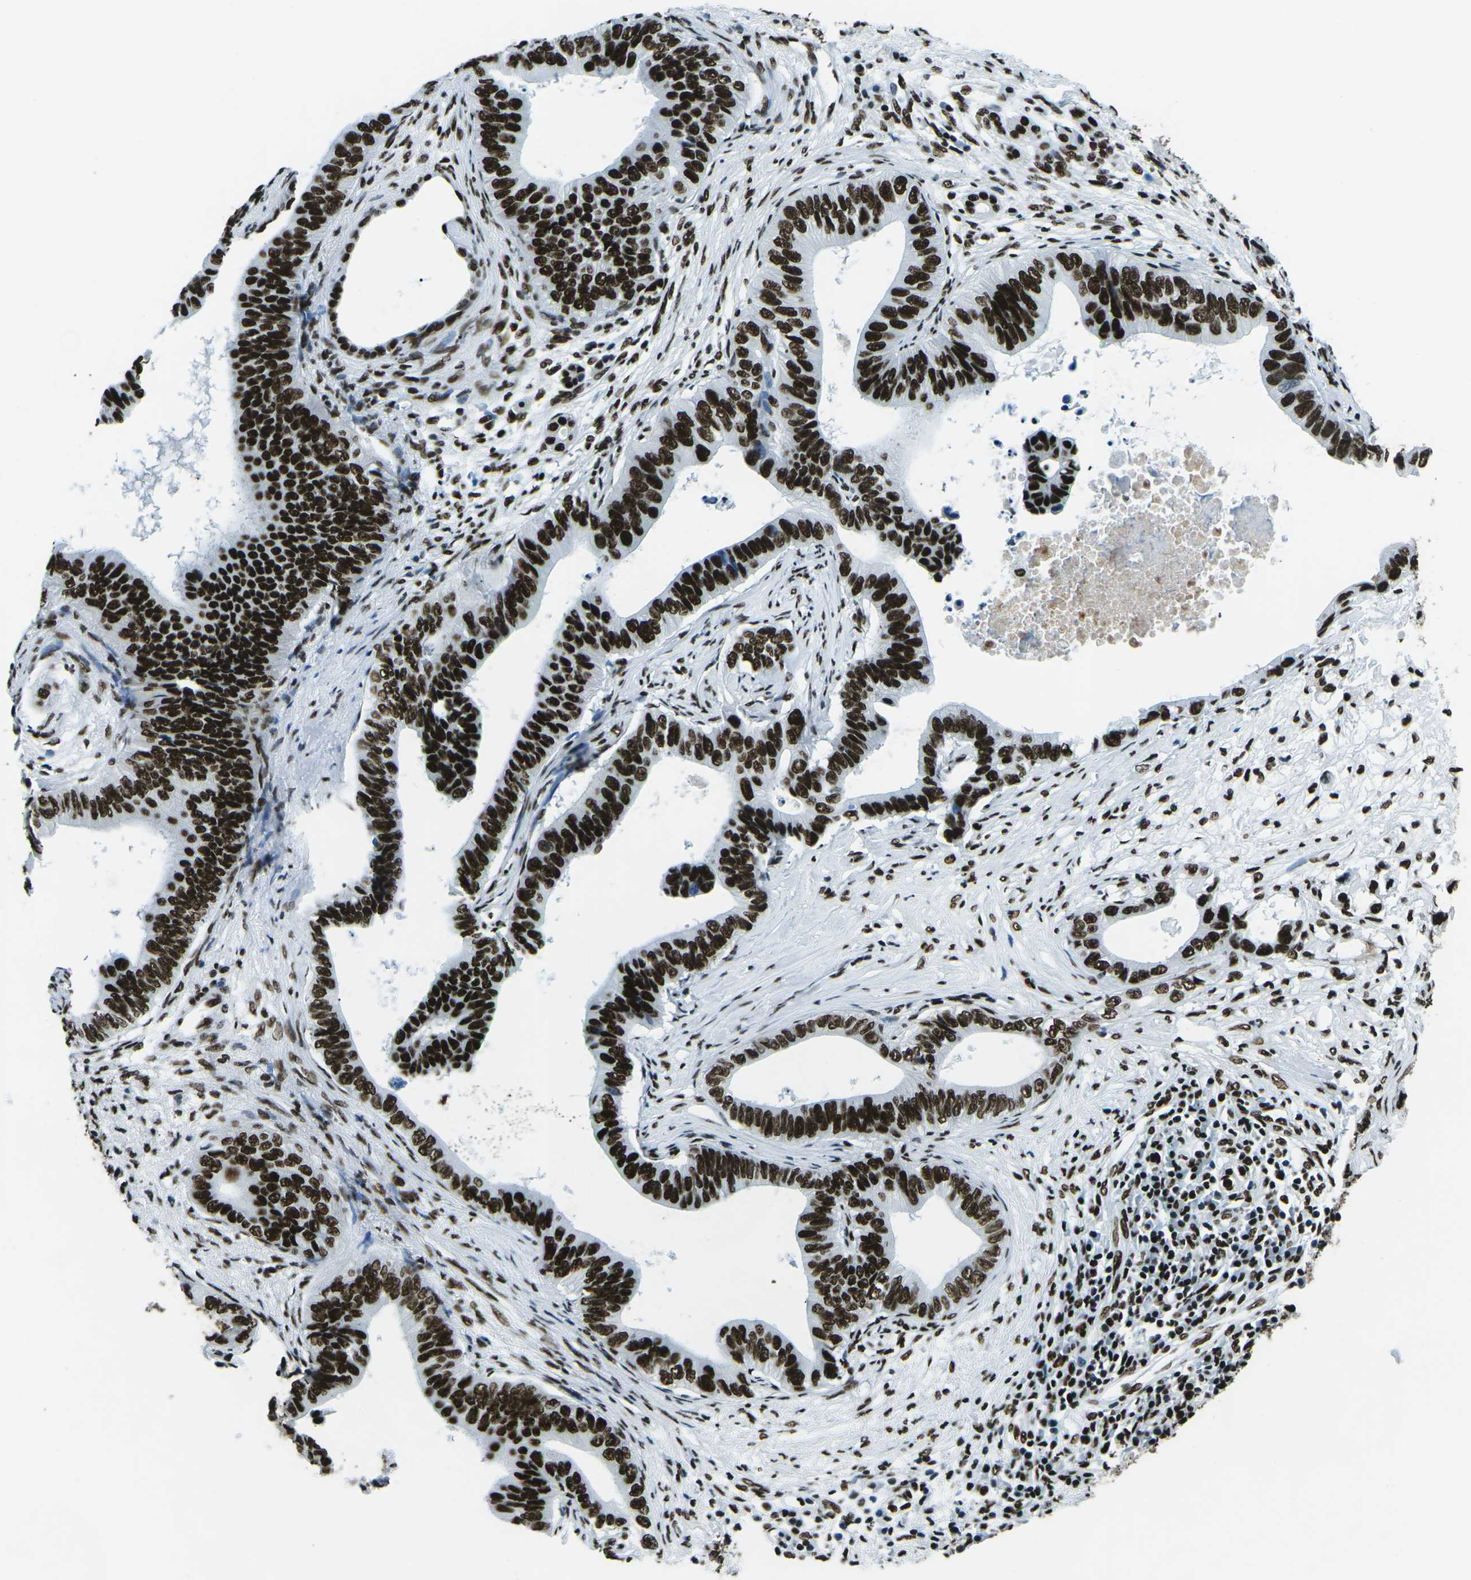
{"staining": {"intensity": "strong", "quantity": ">75%", "location": "nuclear"}, "tissue": "pancreatic cancer", "cell_type": "Tumor cells", "image_type": "cancer", "snomed": [{"axis": "morphology", "description": "Adenocarcinoma, NOS"}, {"axis": "topography", "description": "Pancreas"}], "caption": "Immunohistochemistry photomicrograph of human pancreatic adenocarcinoma stained for a protein (brown), which shows high levels of strong nuclear staining in approximately >75% of tumor cells.", "gene": "HNRNPL", "patient": {"sex": "male", "age": 77}}